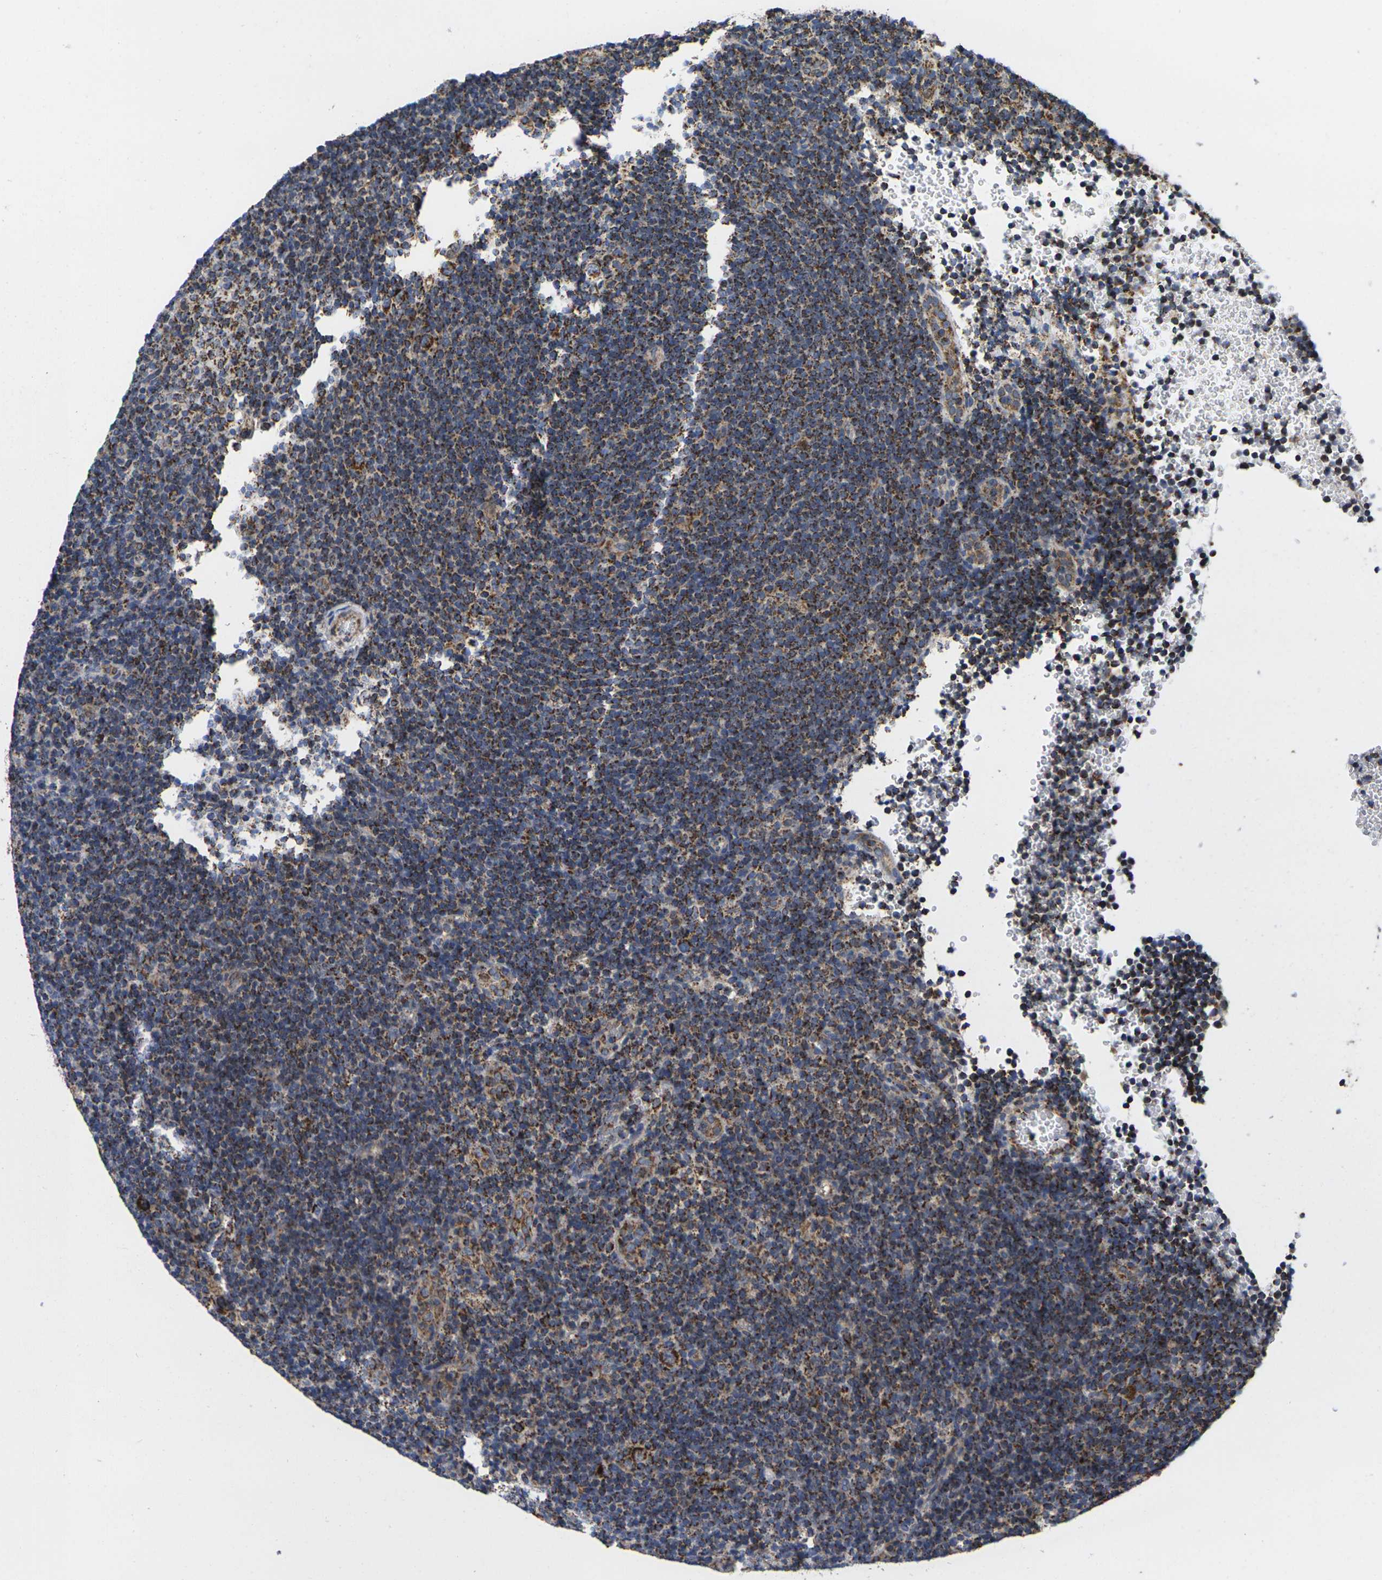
{"staining": {"intensity": "strong", "quantity": ">75%", "location": "cytoplasmic/membranous"}, "tissue": "lymphoma", "cell_type": "Tumor cells", "image_type": "cancer", "snomed": [{"axis": "morphology", "description": "Hodgkin's disease, NOS"}, {"axis": "topography", "description": "Lymph node"}], "caption": "This is an image of immunohistochemistry (IHC) staining of lymphoma, which shows strong expression in the cytoplasmic/membranous of tumor cells.", "gene": "P2RY11", "patient": {"sex": "female", "age": 57}}